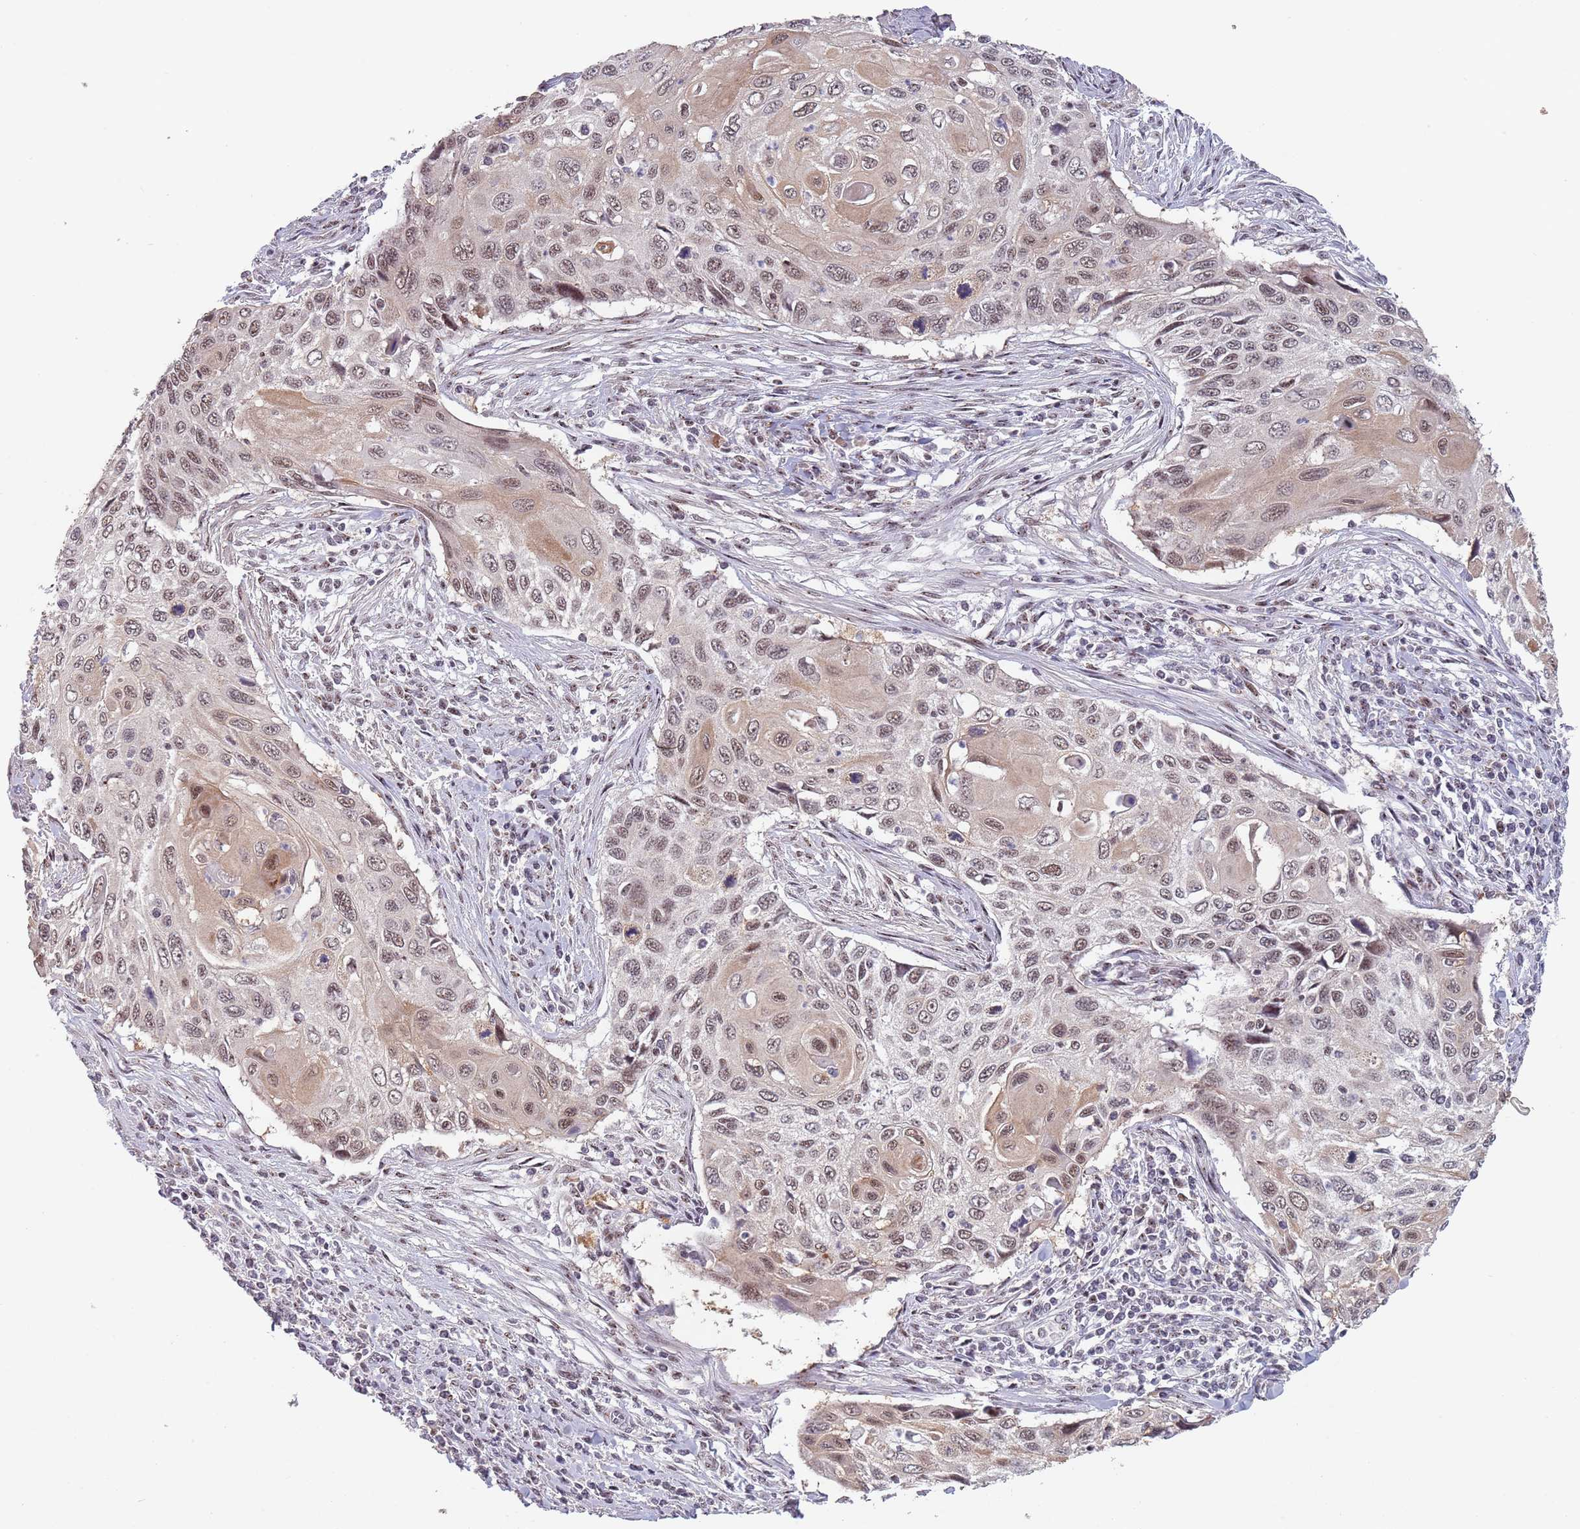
{"staining": {"intensity": "moderate", "quantity": ">75%", "location": "nuclear"}, "tissue": "cervical cancer", "cell_type": "Tumor cells", "image_type": "cancer", "snomed": [{"axis": "morphology", "description": "Squamous cell carcinoma, NOS"}, {"axis": "topography", "description": "Cervix"}], "caption": "Tumor cells exhibit medium levels of moderate nuclear positivity in approximately >75% of cells in human cervical squamous cell carcinoma.", "gene": "CIZ1", "patient": {"sex": "female", "age": 70}}